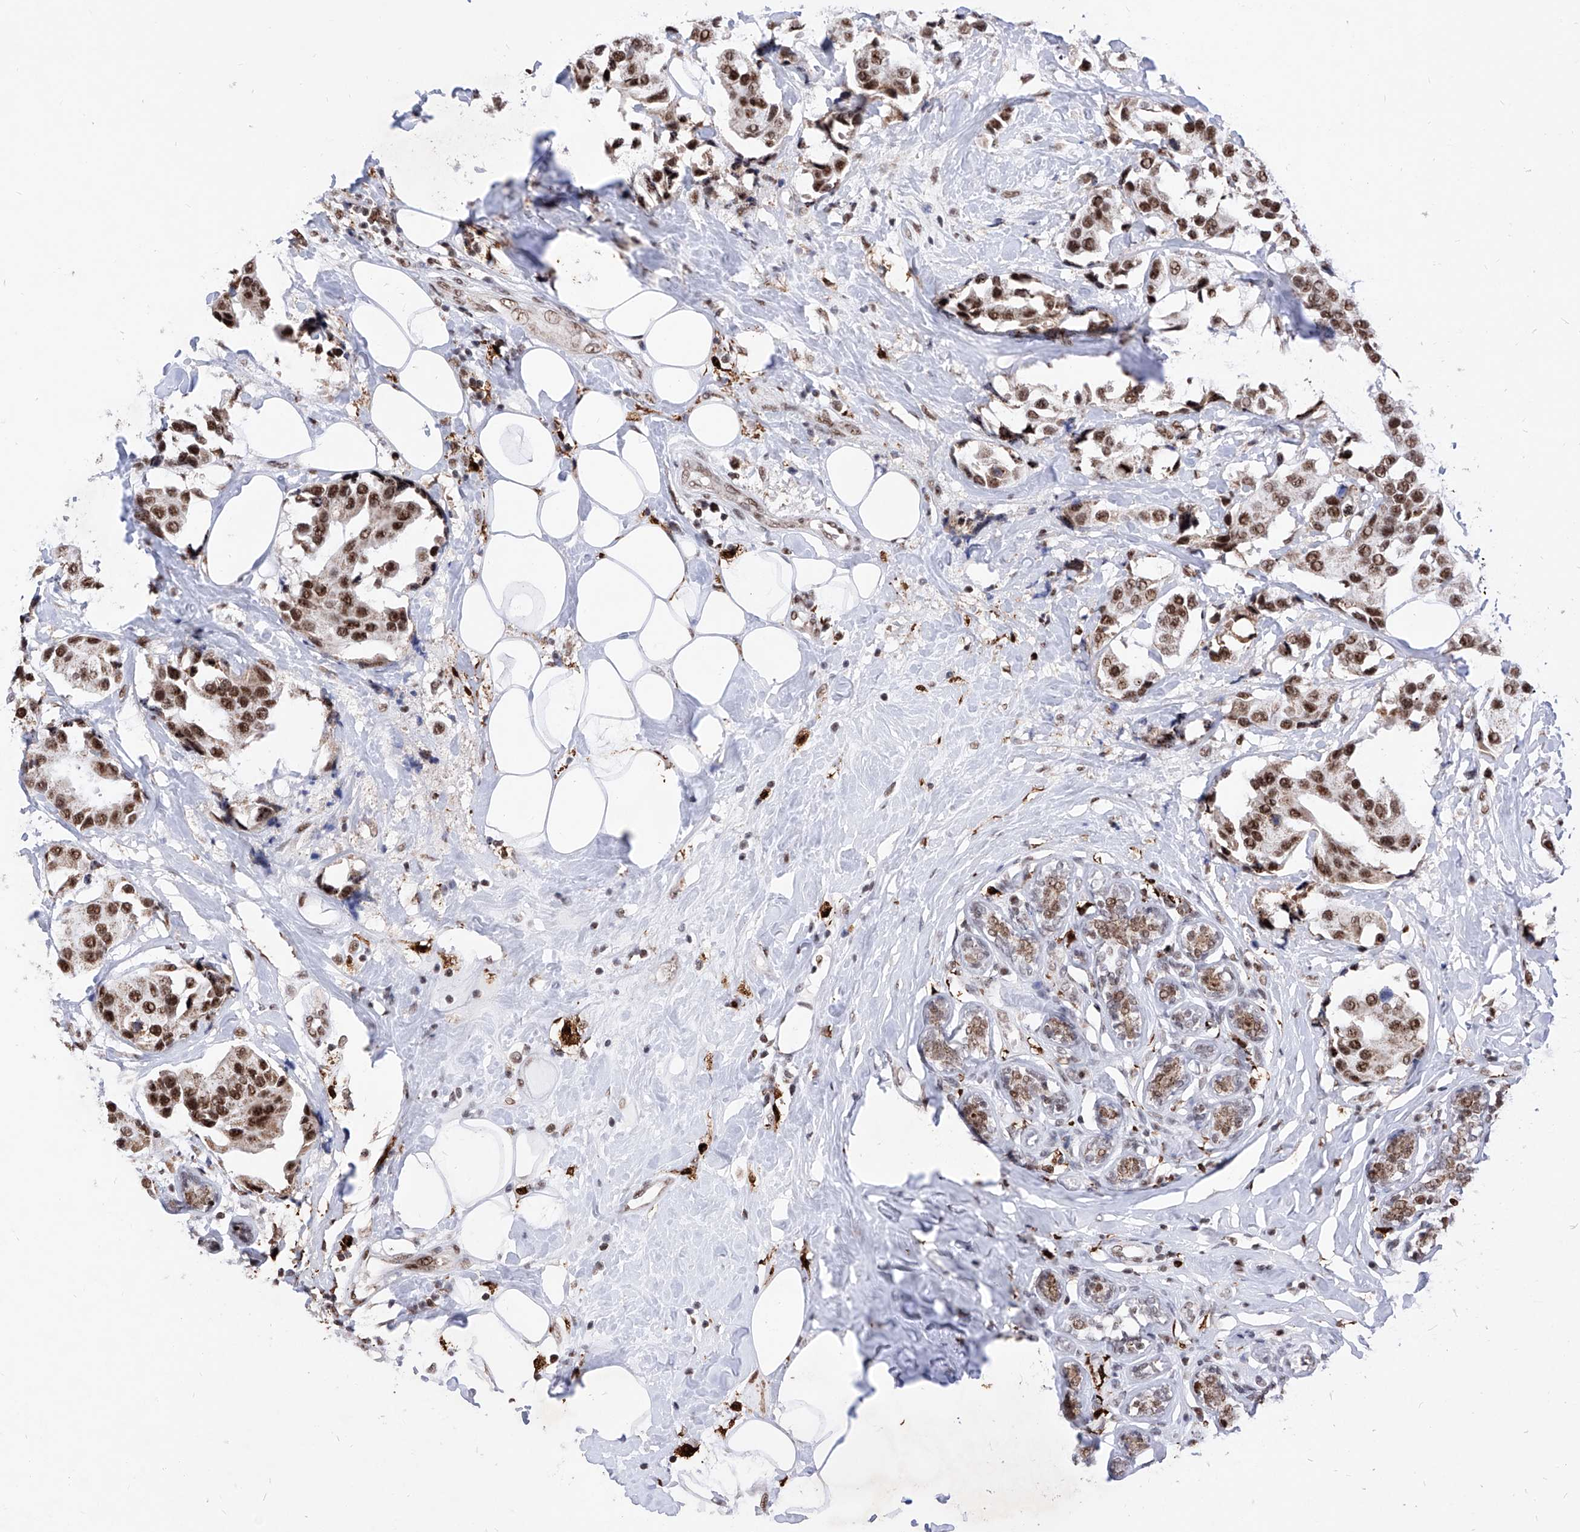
{"staining": {"intensity": "strong", "quantity": ">75%", "location": "nuclear"}, "tissue": "breast cancer", "cell_type": "Tumor cells", "image_type": "cancer", "snomed": [{"axis": "morphology", "description": "Normal tissue, NOS"}, {"axis": "morphology", "description": "Duct carcinoma"}, {"axis": "topography", "description": "Breast"}], "caption": "Protein staining of breast cancer (invasive ductal carcinoma) tissue reveals strong nuclear staining in about >75% of tumor cells.", "gene": "PHF5A", "patient": {"sex": "female", "age": 39}}